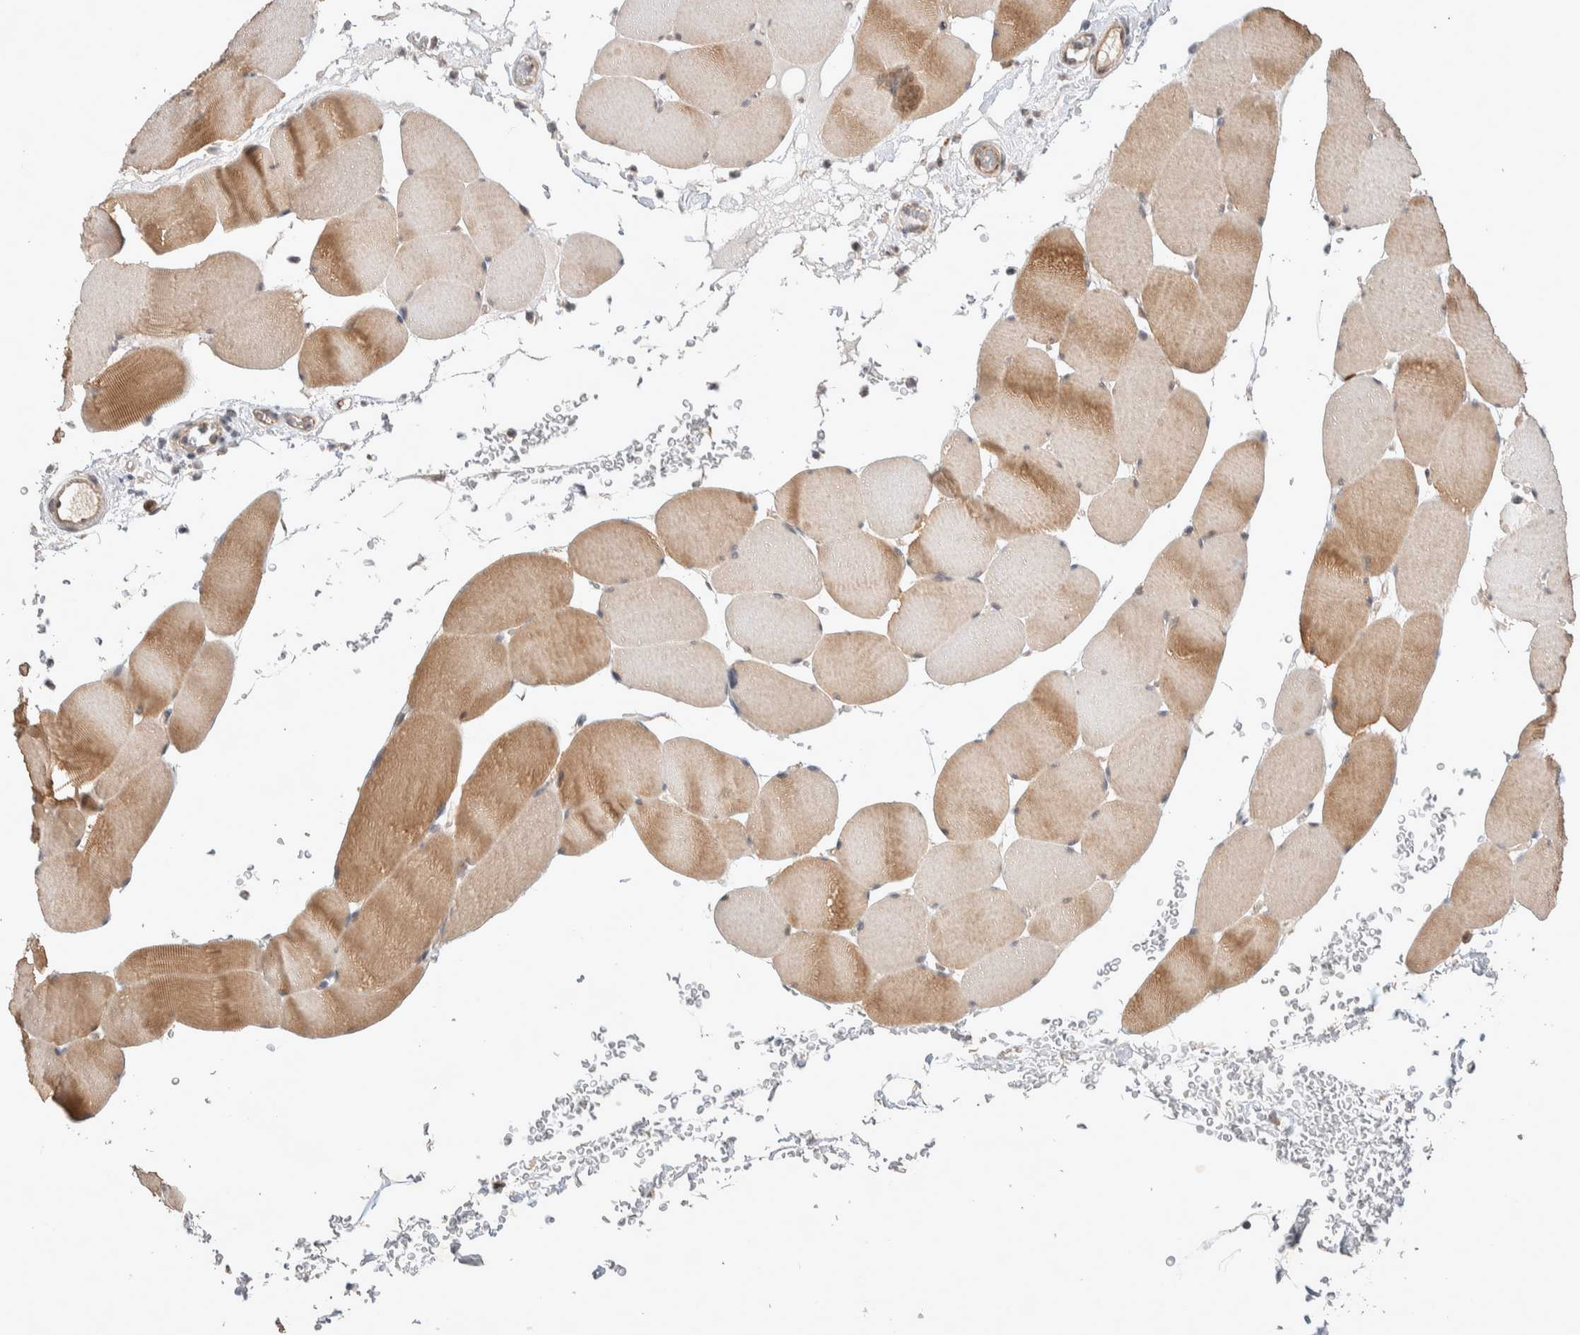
{"staining": {"intensity": "moderate", "quantity": ">75%", "location": "cytoplasmic/membranous"}, "tissue": "skeletal muscle", "cell_type": "Myocytes", "image_type": "normal", "snomed": [{"axis": "morphology", "description": "Normal tissue, NOS"}, {"axis": "topography", "description": "Skeletal muscle"}], "caption": "Immunohistochemistry (IHC) image of benign skeletal muscle: human skeletal muscle stained using immunohistochemistry reveals medium levels of moderate protein expression localized specifically in the cytoplasmic/membranous of myocytes, appearing as a cytoplasmic/membranous brown color.", "gene": "ZNF704", "patient": {"sex": "male", "age": 62}}